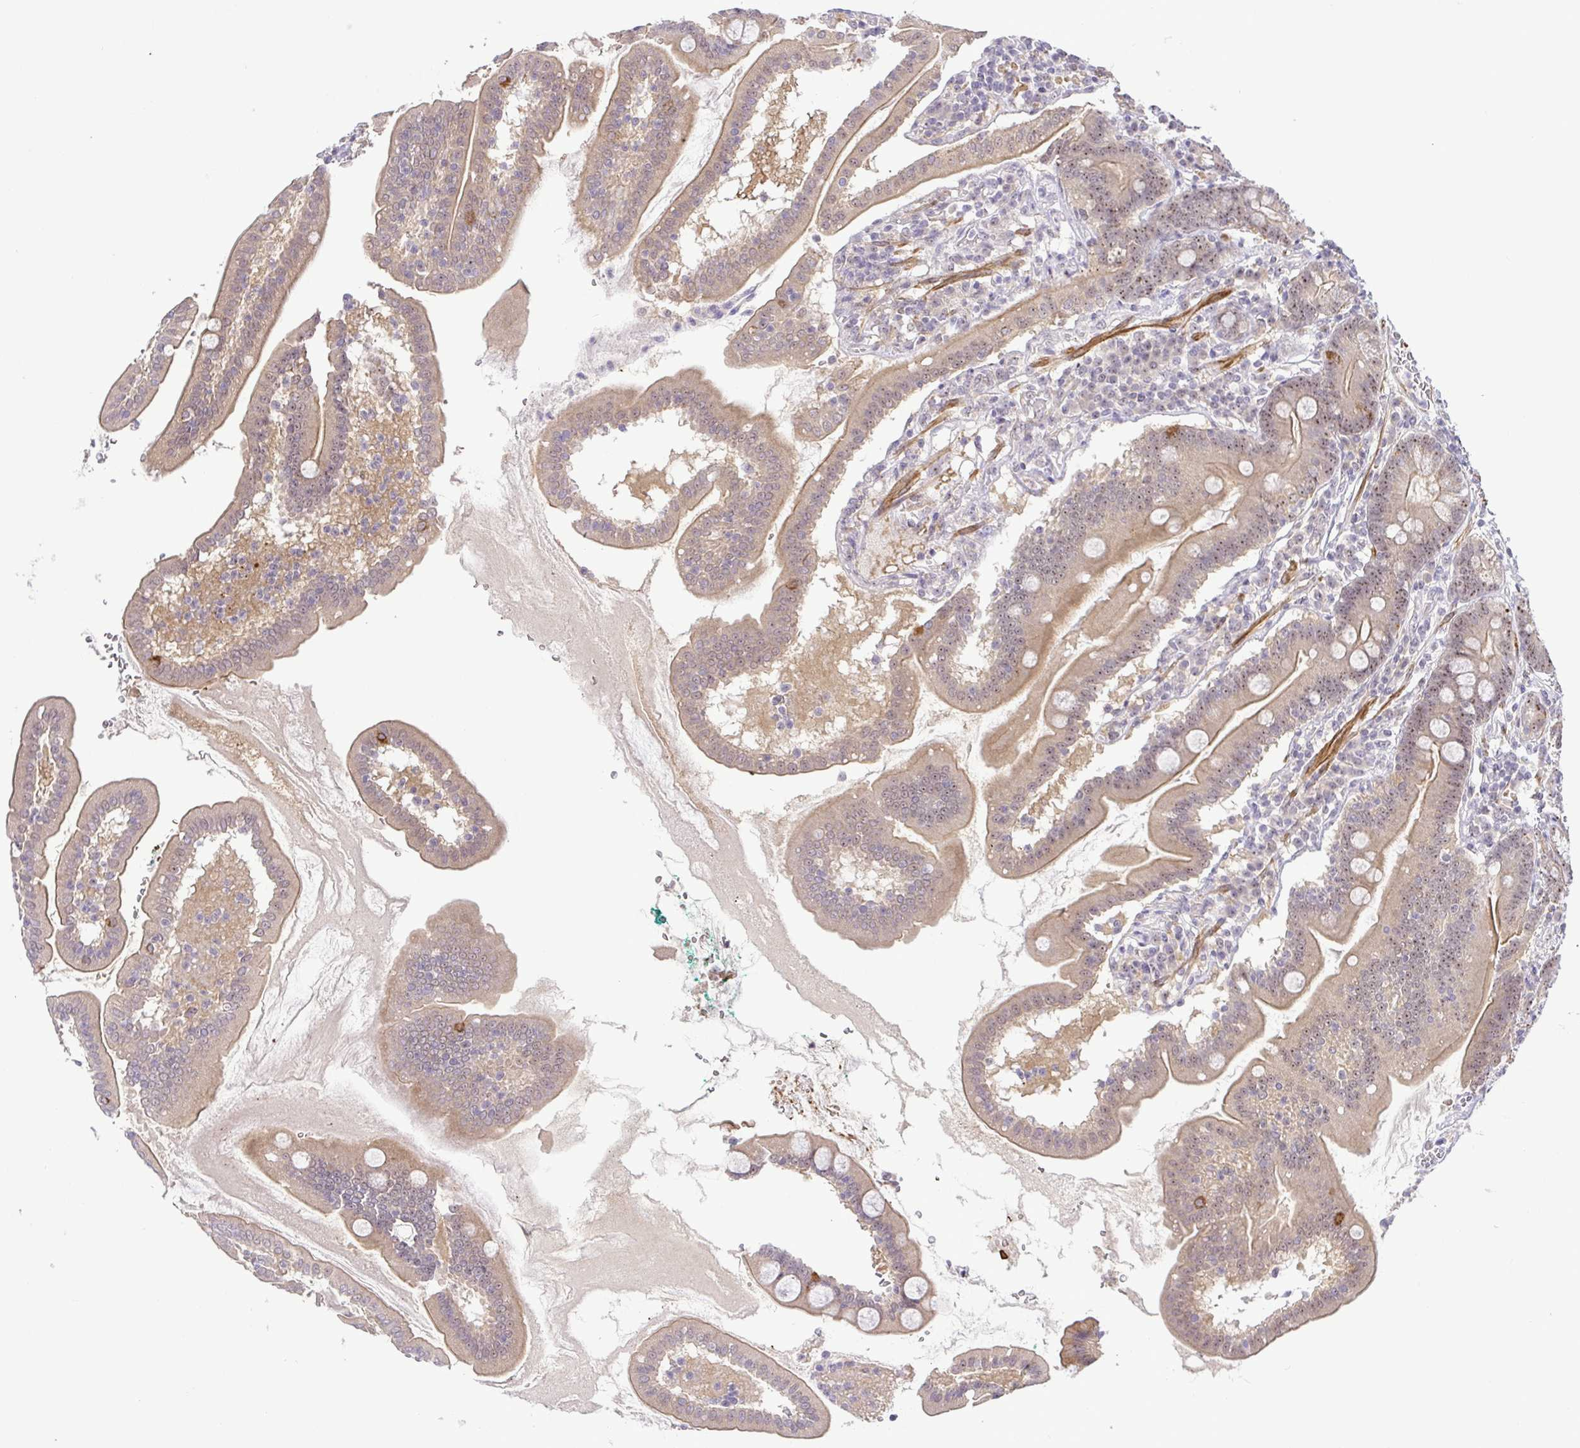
{"staining": {"intensity": "moderate", "quantity": "25%-75%", "location": "cytoplasmic/membranous,nuclear"}, "tissue": "duodenum", "cell_type": "Glandular cells", "image_type": "normal", "snomed": [{"axis": "morphology", "description": "Normal tissue, NOS"}, {"axis": "topography", "description": "Duodenum"}], "caption": "Benign duodenum demonstrates moderate cytoplasmic/membranous,nuclear positivity in about 25%-75% of glandular cells.", "gene": "RSL24D1", "patient": {"sex": "female", "age": 67}}